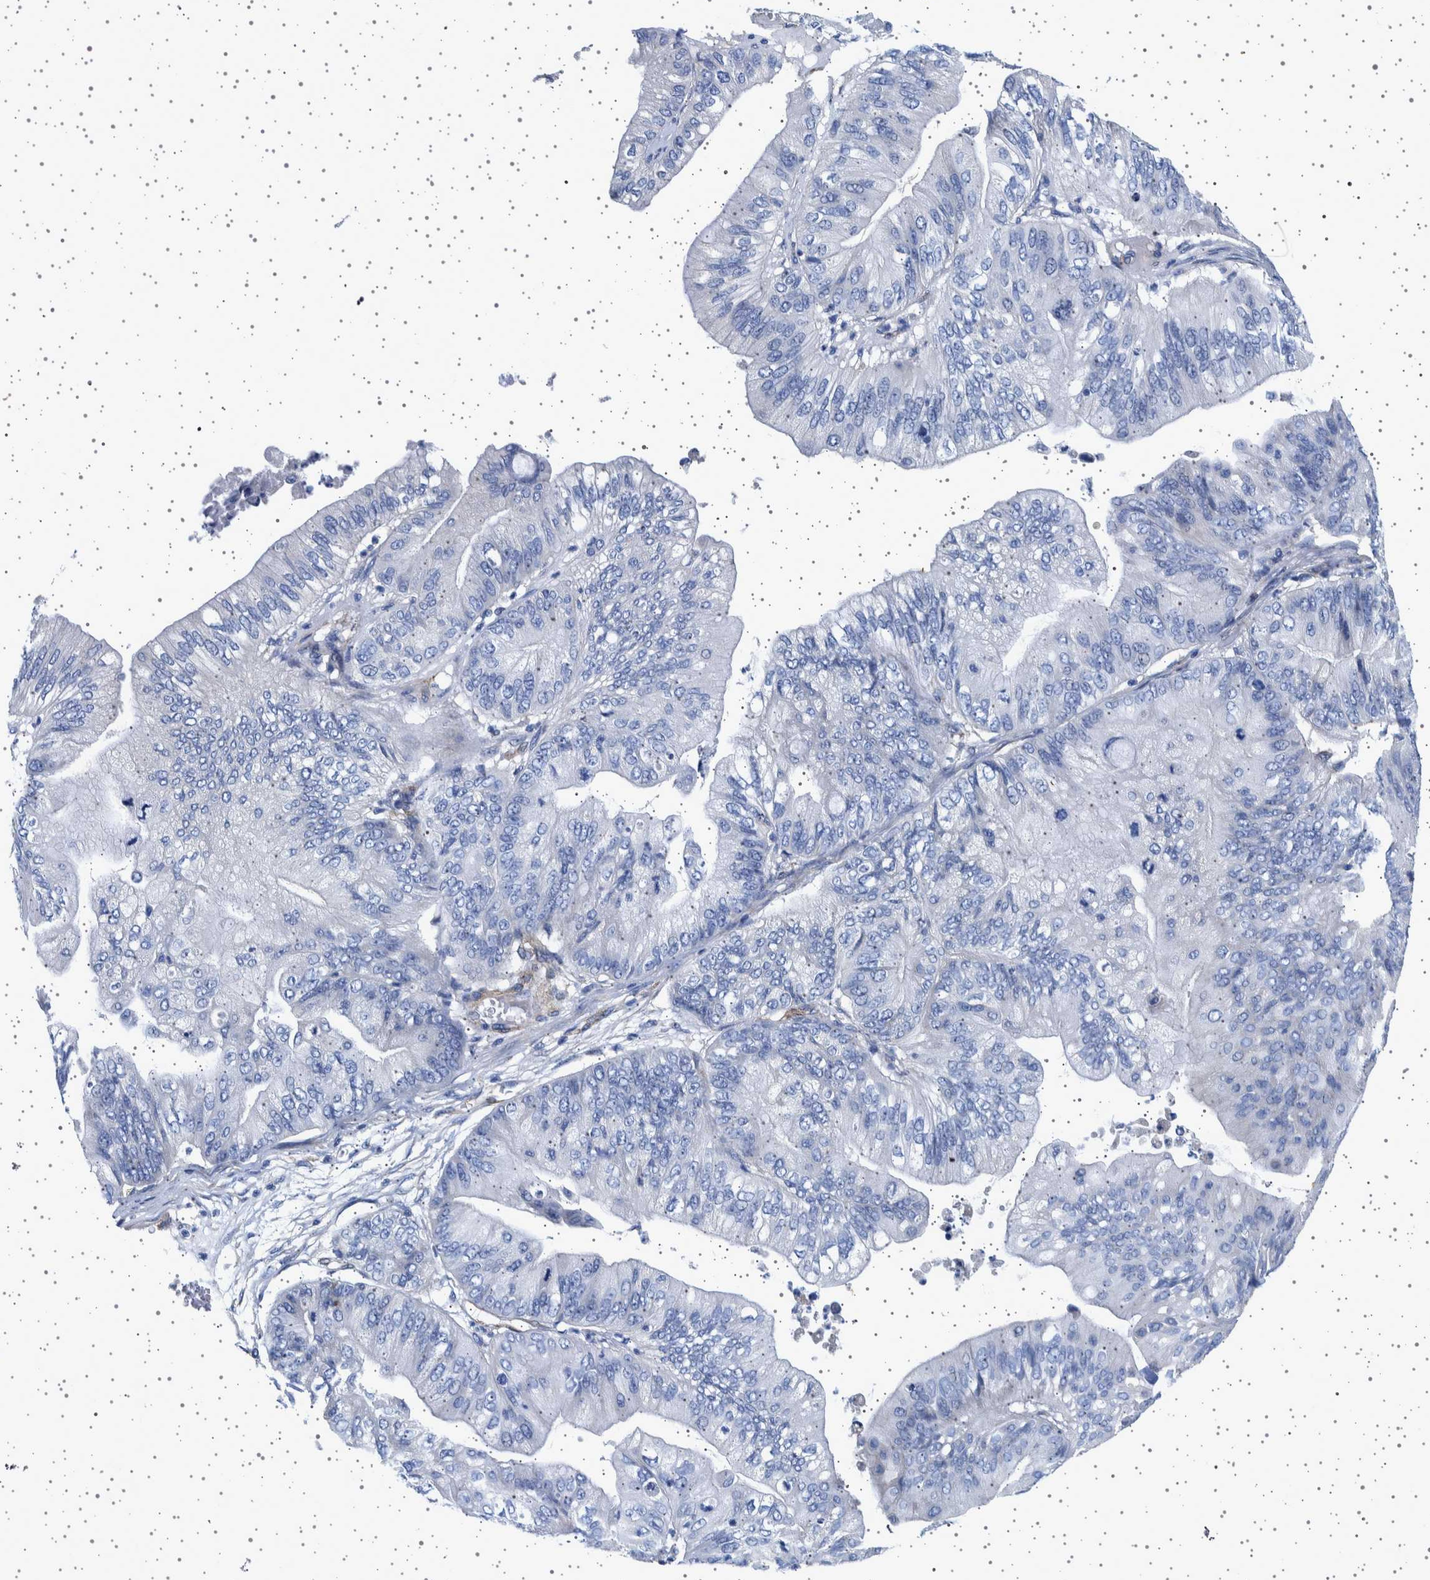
{"staining": {"intensity": "negative", "quantity": "none", "location": "none"}, "tissue": "ovarian cancer", "cell_type": "Tumor cells", "image_type": "cancer", "snomed": [{"axis": "morphology", "description": "Cystadenocarcinoma, mucinous, NOS"}, {"axis": "topography", "description": "Ovary"}], "caption": "The histopathology image demonstrates no staining of tumor cells in ovarian cancer (mucinous cystadenocarcinoma).", "gene": "SEPTIN4", "patient": {"sex": "female", "age": 61}}